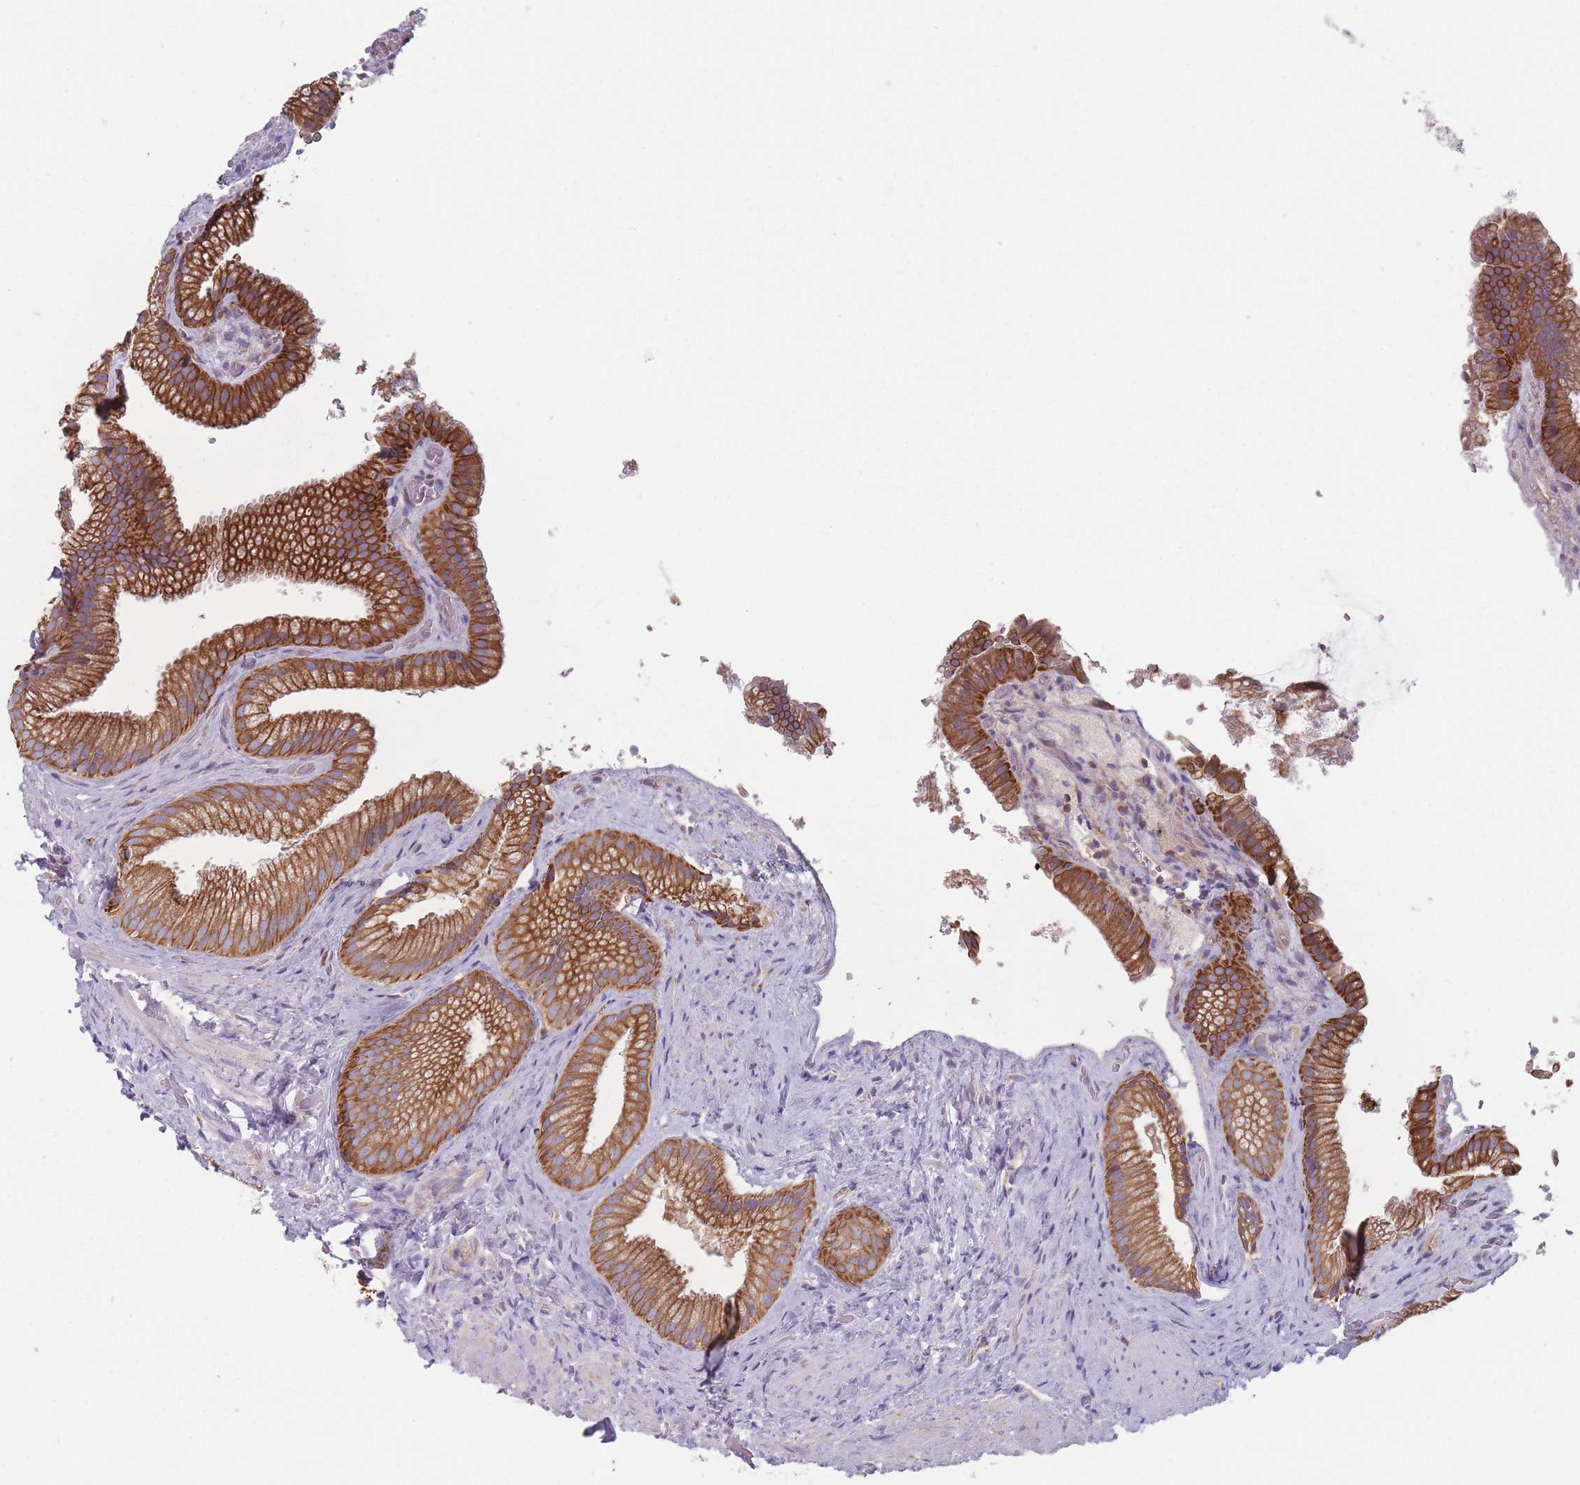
{"staining": {"intensity": "strong", "quantity": ">75%", "location": "cytoplasmic/membranous"}, "tissue": "gallbladder", "cell_type": "Glandular cells", "image_type": "normal", "snomed": [{"axis": "morphology", "description": "Normal tissue, NOS"}, {"axis": "morphology", "description": "Inflammation, NOS"}, {"axis": "topography", "description": "Gallbladder"}], "caption": "Immunohistochemical staining of benign human gallbladder shows >75% levels of strong cytoplasmic/membranous protein expression in approximately >75% of glandular cells.", "gene": "HSBP1L1", "patient": {"sex": "male", "age": 51}}